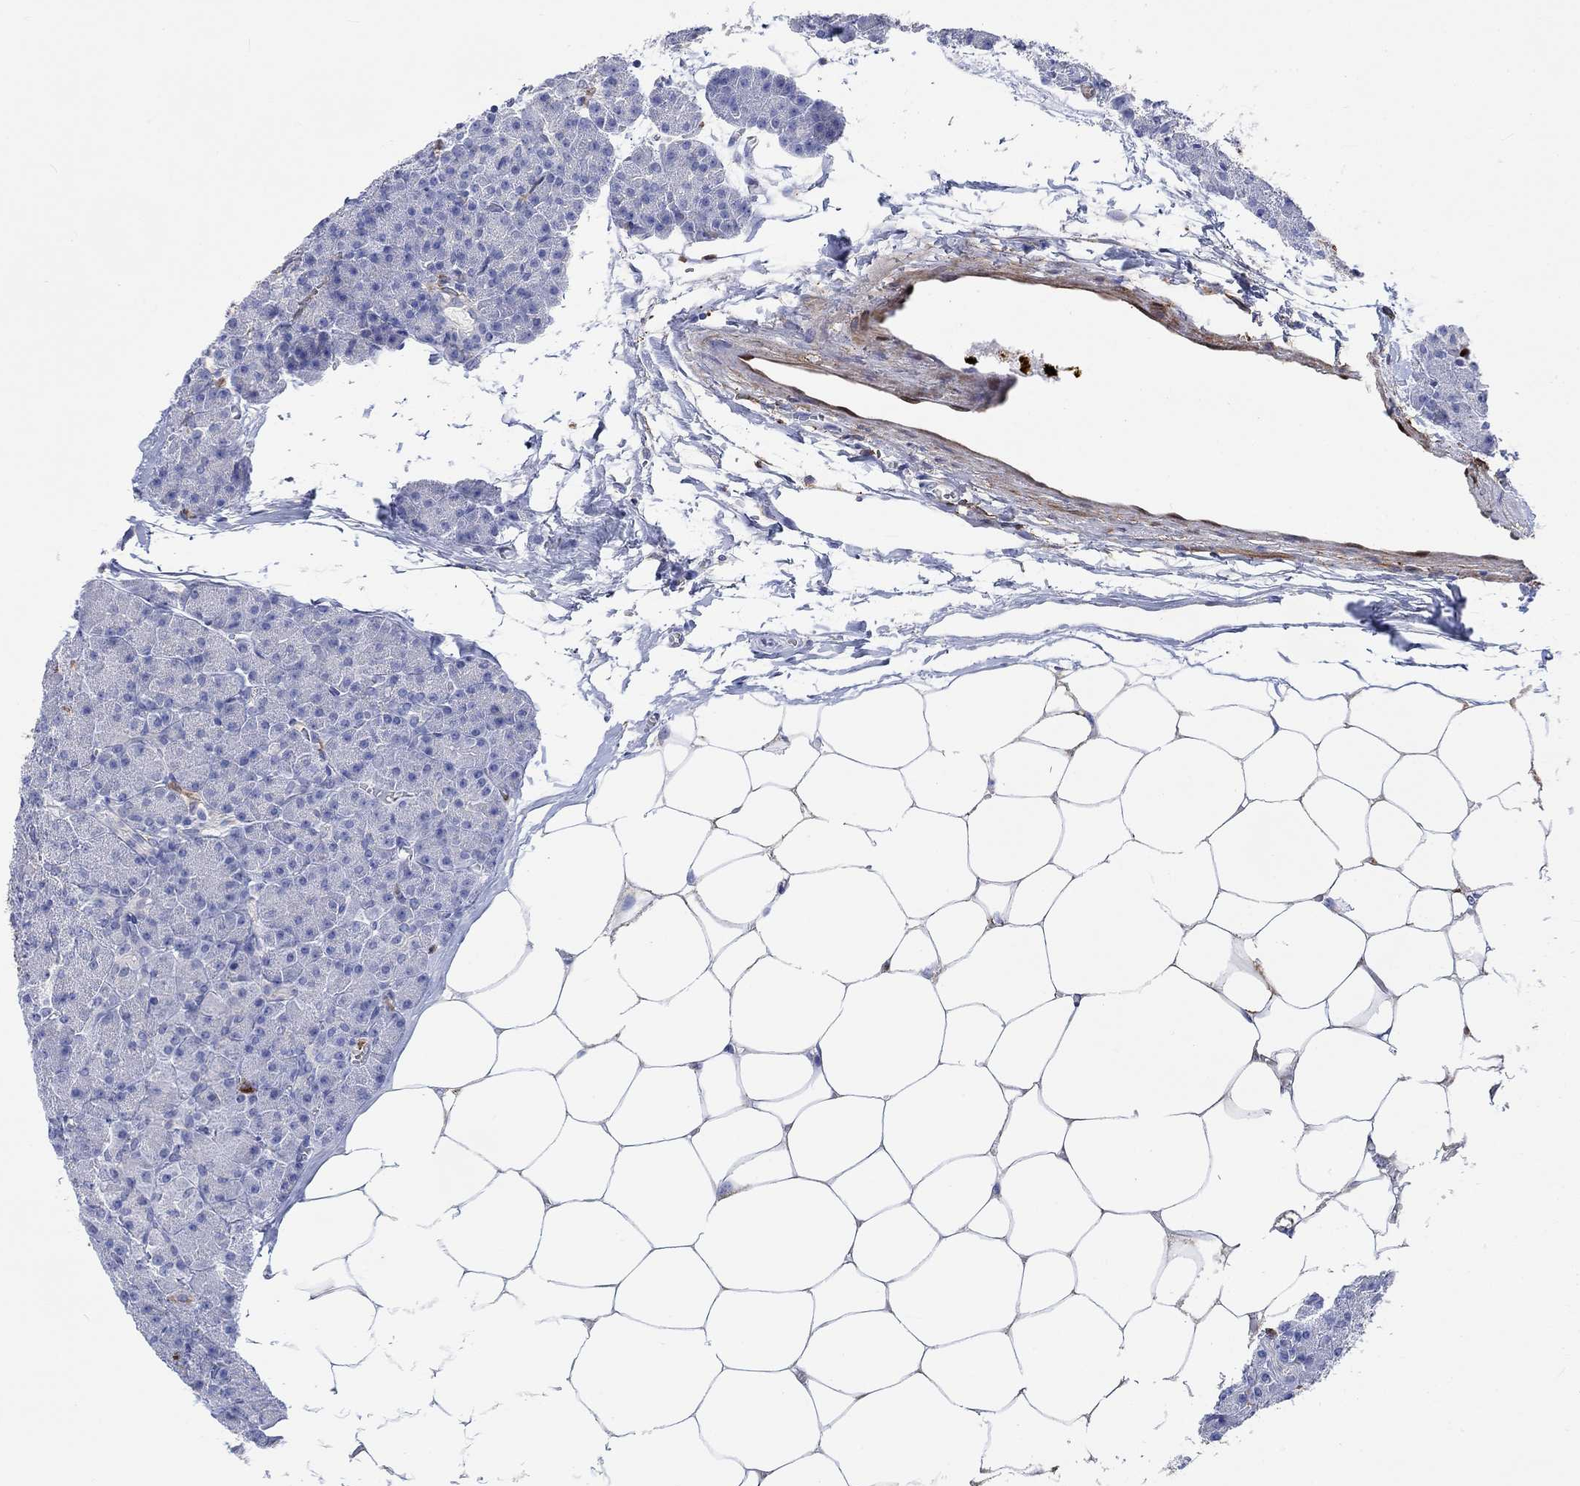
{"staining": {"intensity": "negative", "quantity": "none", "location": "none"}, "tissue": "pancreas", "cell_type": "Exocrine glandular cells", "image_type": "normal", "snomed": [{"axis": "morphology", "description": "Normal tissue, NOS"}, {"axis": "topography", "description": "Pancreas"}], "caption": "DAB (3,3'-diaminobenzidine) immunohistochemical staining of unremarkable human pancreas reveals no significant expression in exocrine glandular cells. (DAB immunohistochemistry visualized using brightfield microscopy, high magnification).", "gene": "TGM2", "patient": {"sex": "female", "age": 45}}